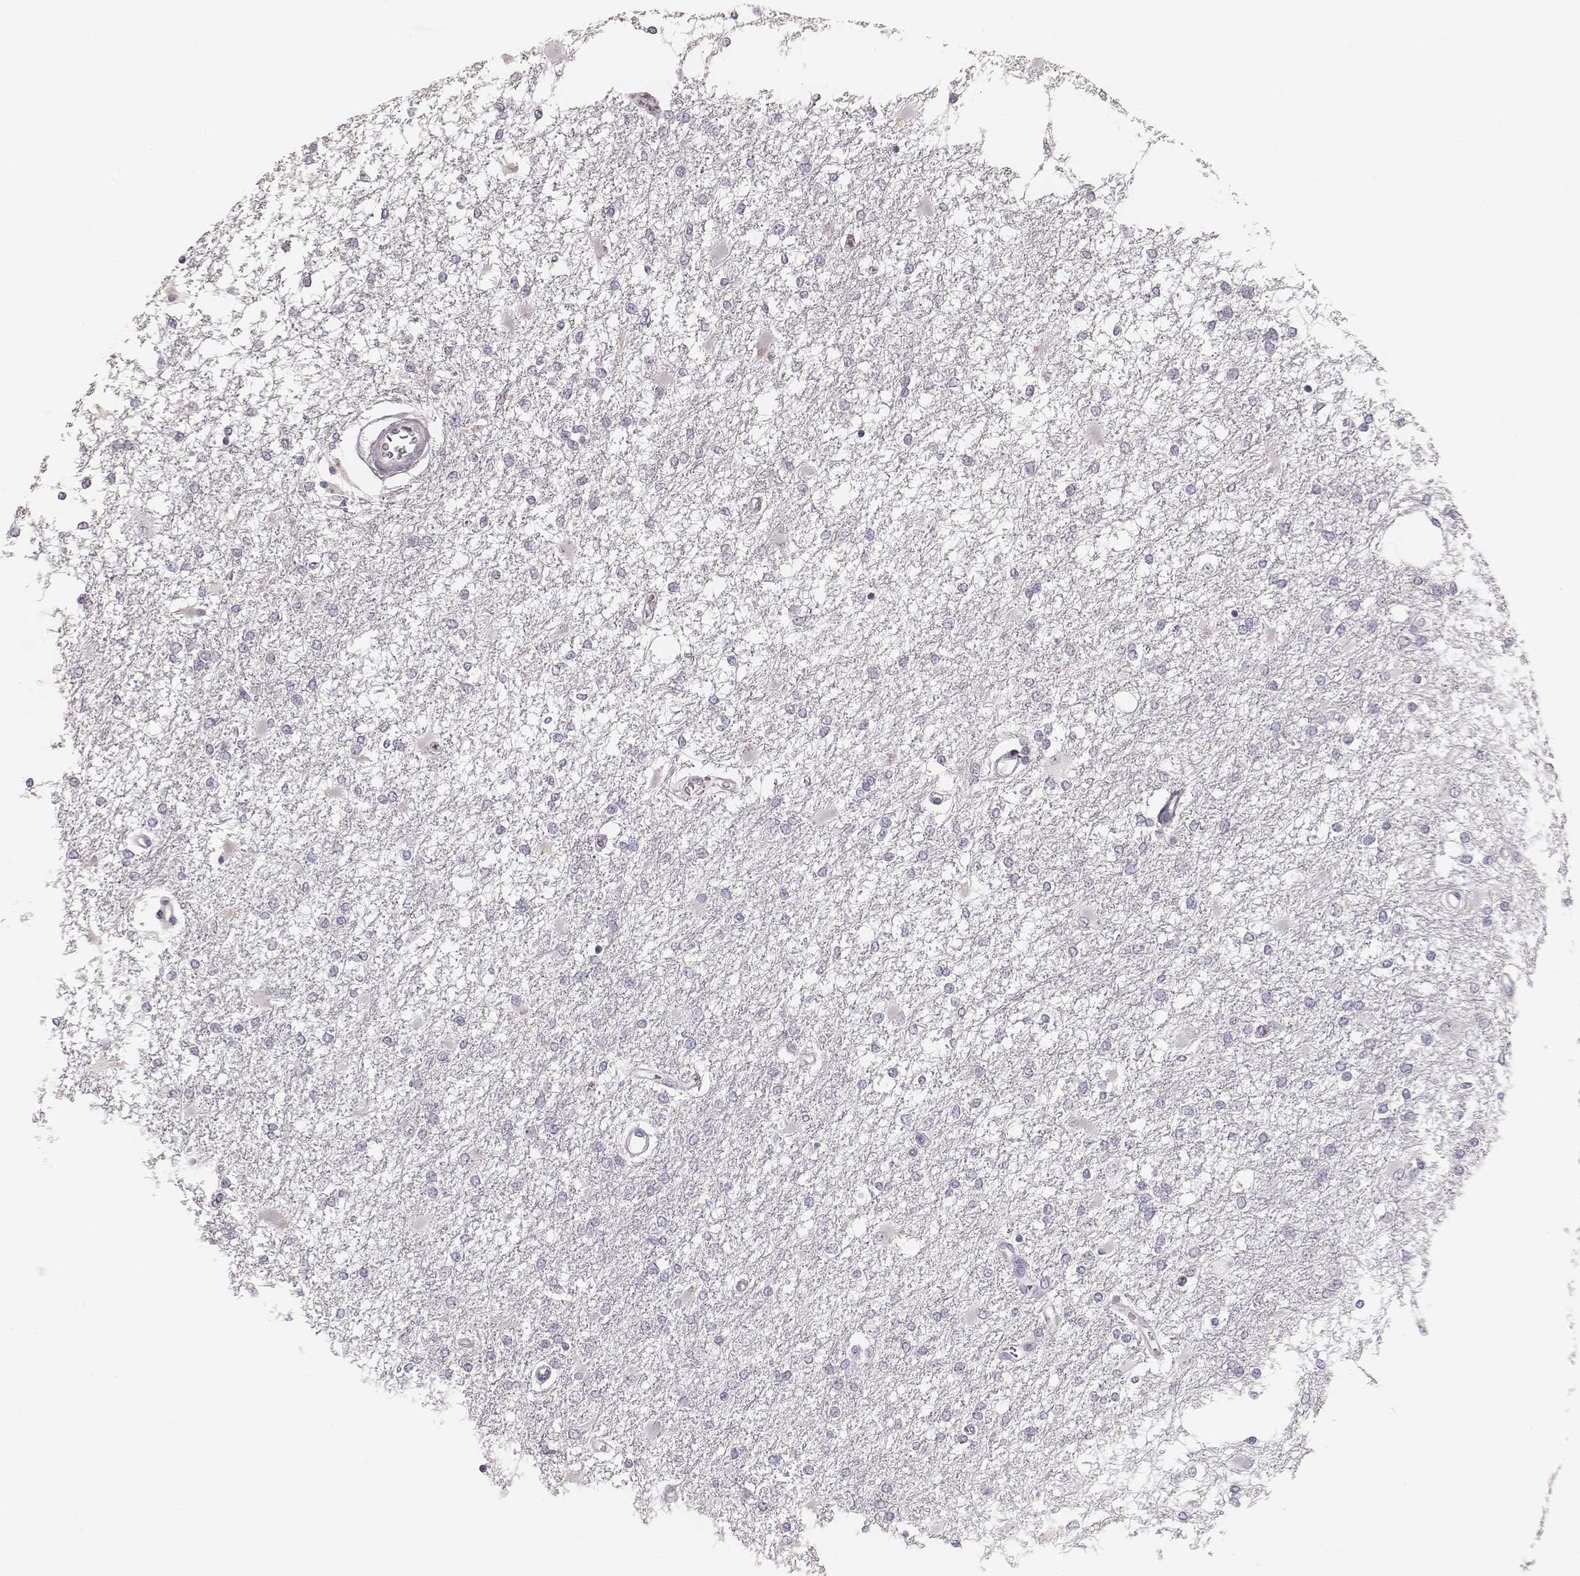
{"staining": {"intensity": "negative", "quantity": "none", "location": "none"}, "tissue": "glioma", "cell_type": "Tumor cells", "image_type": "cancer", "snomed": [{"axis": "morphology", "description": "Glioma, malignant, High grade"}, {"axis": "topography", "description": "Cerebral cortex"}], "caption": "A histopathology image of human glioma is negative for staining in tumor cells. (DAB immunohistochemistry with hematoxylin counter stain).", "gene": "S100Z", "patient": {"sex": "male", "age": 79}}